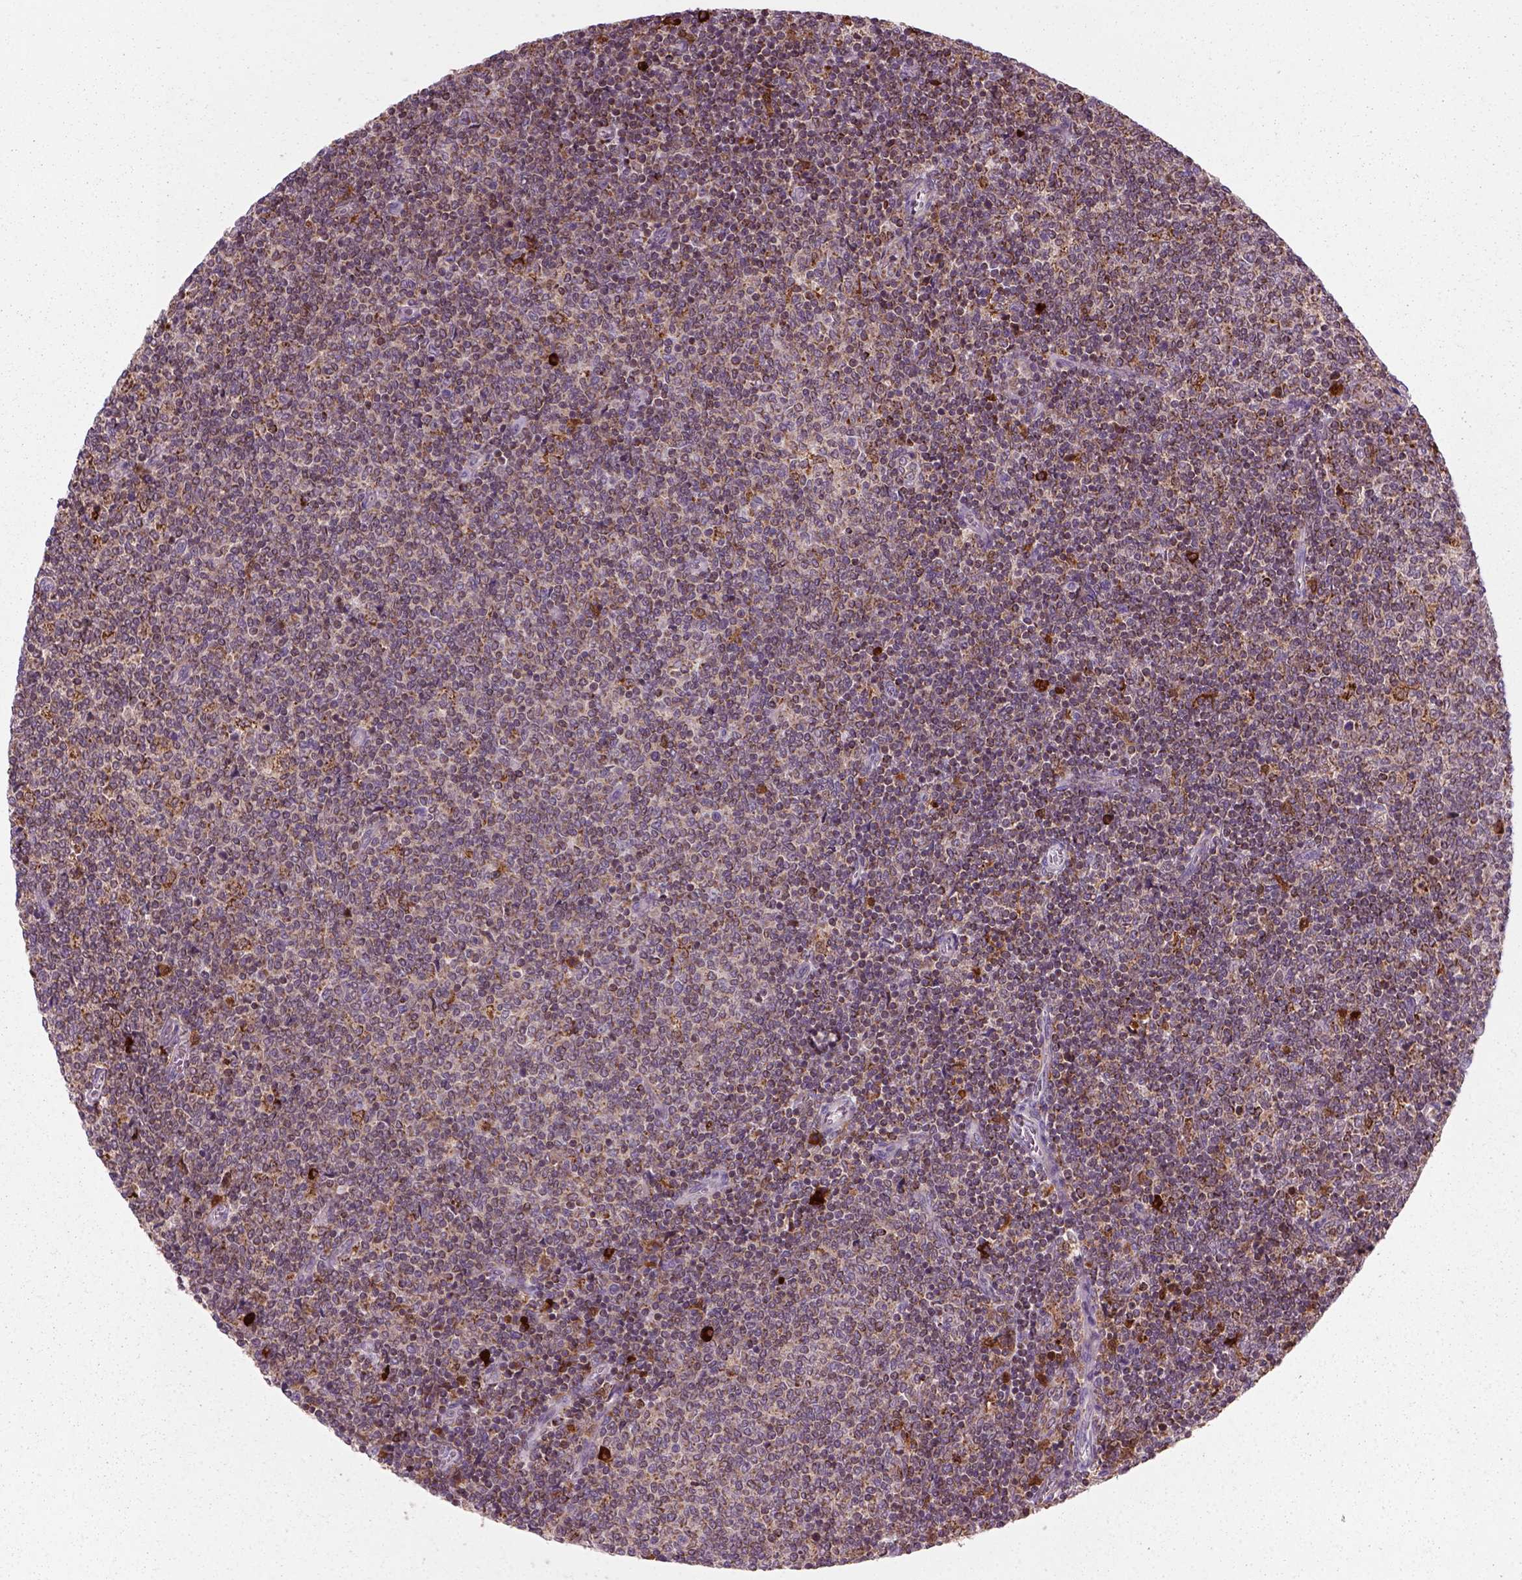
{"staining": {"intensity": "weak", "quantity": ">75%", "location": "cytoplasmic/membranous"}, "tissue": "lymphoma", "cell_type": "Tumor cells", "image_type": "cancer", "snomed": [{"axis": "morphology", "description": "Malignant lymphoma, non-Hodgkin's type, Low grade"}, {"axis": "topography", "description": "Lymph node"}], "caption": "The photomicrograph shows staining of low-grade malignant lymphoma, non-Hodgkin's type, revealing weak cytoplasmic/membranous protein positivity (brown color) within tumor cells.", "gene": "NUDT16L1", "patient": {"sex": "male", "age": 52}}